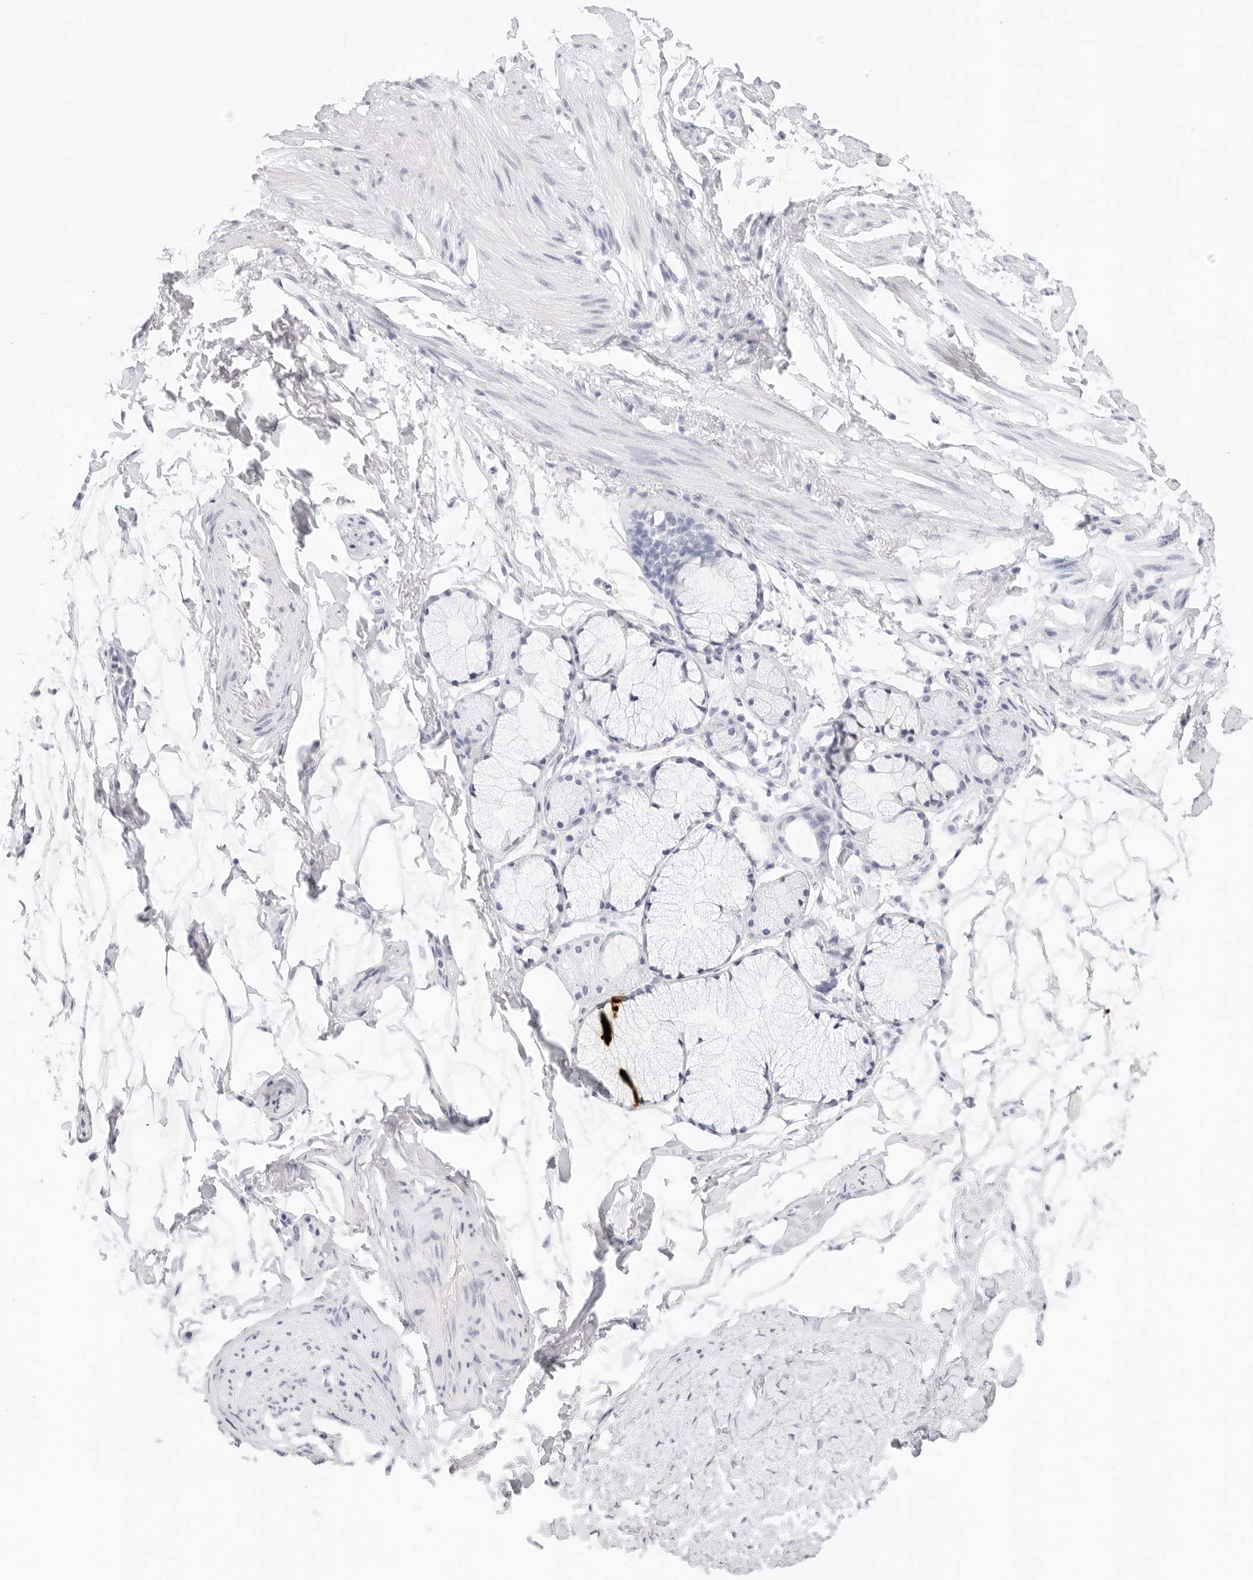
{"staining": {"intensity": "negative", "quantity": "none", "location": "none"}, "tissue": "adipose tissue", "cell_type": "Adipocytes", "image_type": "normal", "snomed": [{"axis": "morphology", "description": "Normal tissue, NOS"}, {"axis": "topography", "description": "Cartilage tissue"}, {"axis": "topography", "description": "Bronchus"}], "caption": "The histopathology image reveals no staining of adipocytes in normal adipose tissue.", "gene": "TFF2", "patient": {"sex": "female", "age": 73}}